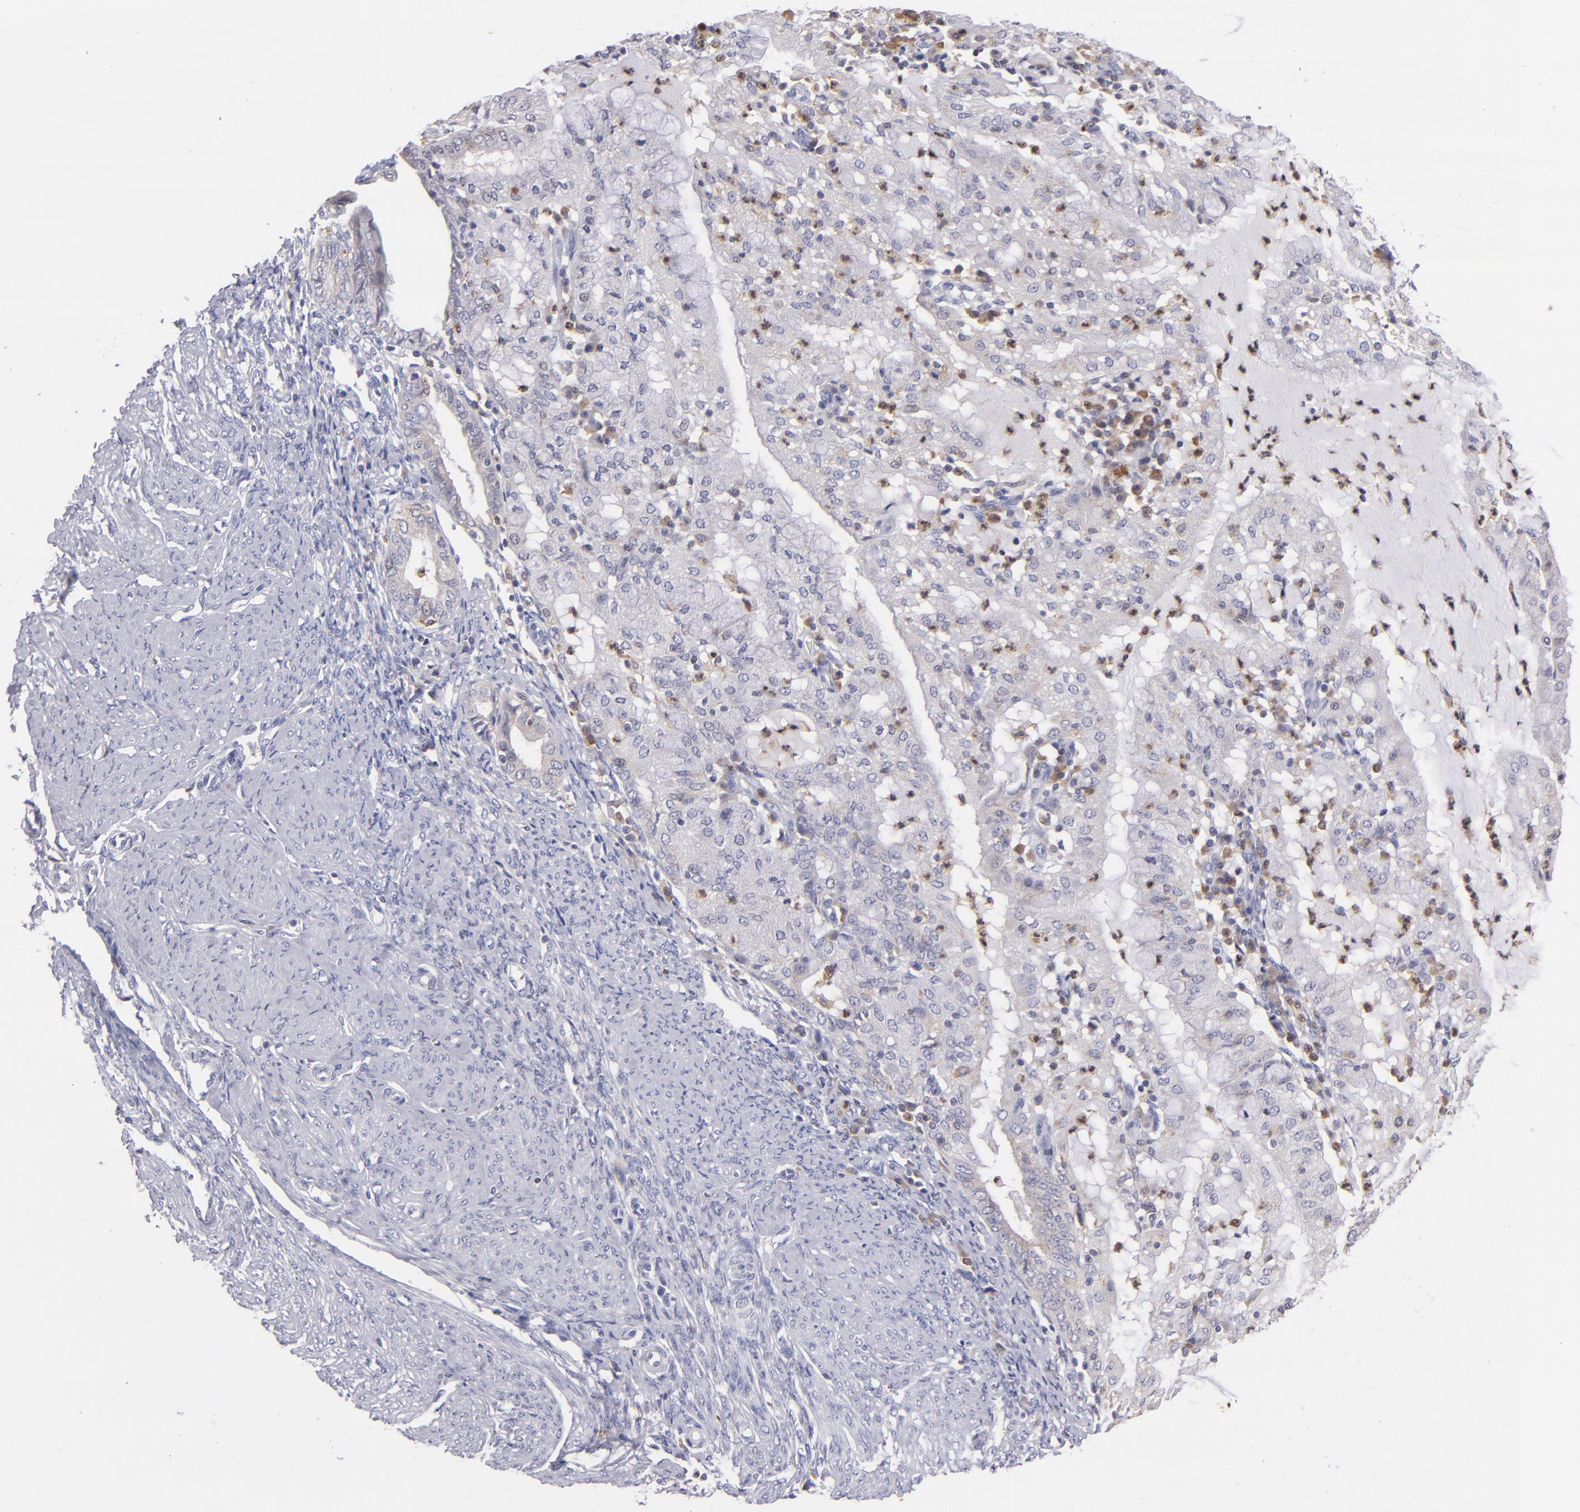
{"staining": {"intensity": "weak", "quantity": "<25%", "location": "cytoplasmic/membranous"}, "tissue": "endometrial cancer", "cell_type": "Tumor cells", "image_type": "cancer", "snomed": [{"axis": "morphology", "description": "Adenocarcinoma, NOS"}, {"axis": "topography", "description": "Endometrium"}], "caption": "Adenocarcinoma (endometrial) was stained to show a protein in brown. There is no significant positivity in tumor cells.", "gene": "PRKCD", "patient": {"sex": "female", "age": 63}}